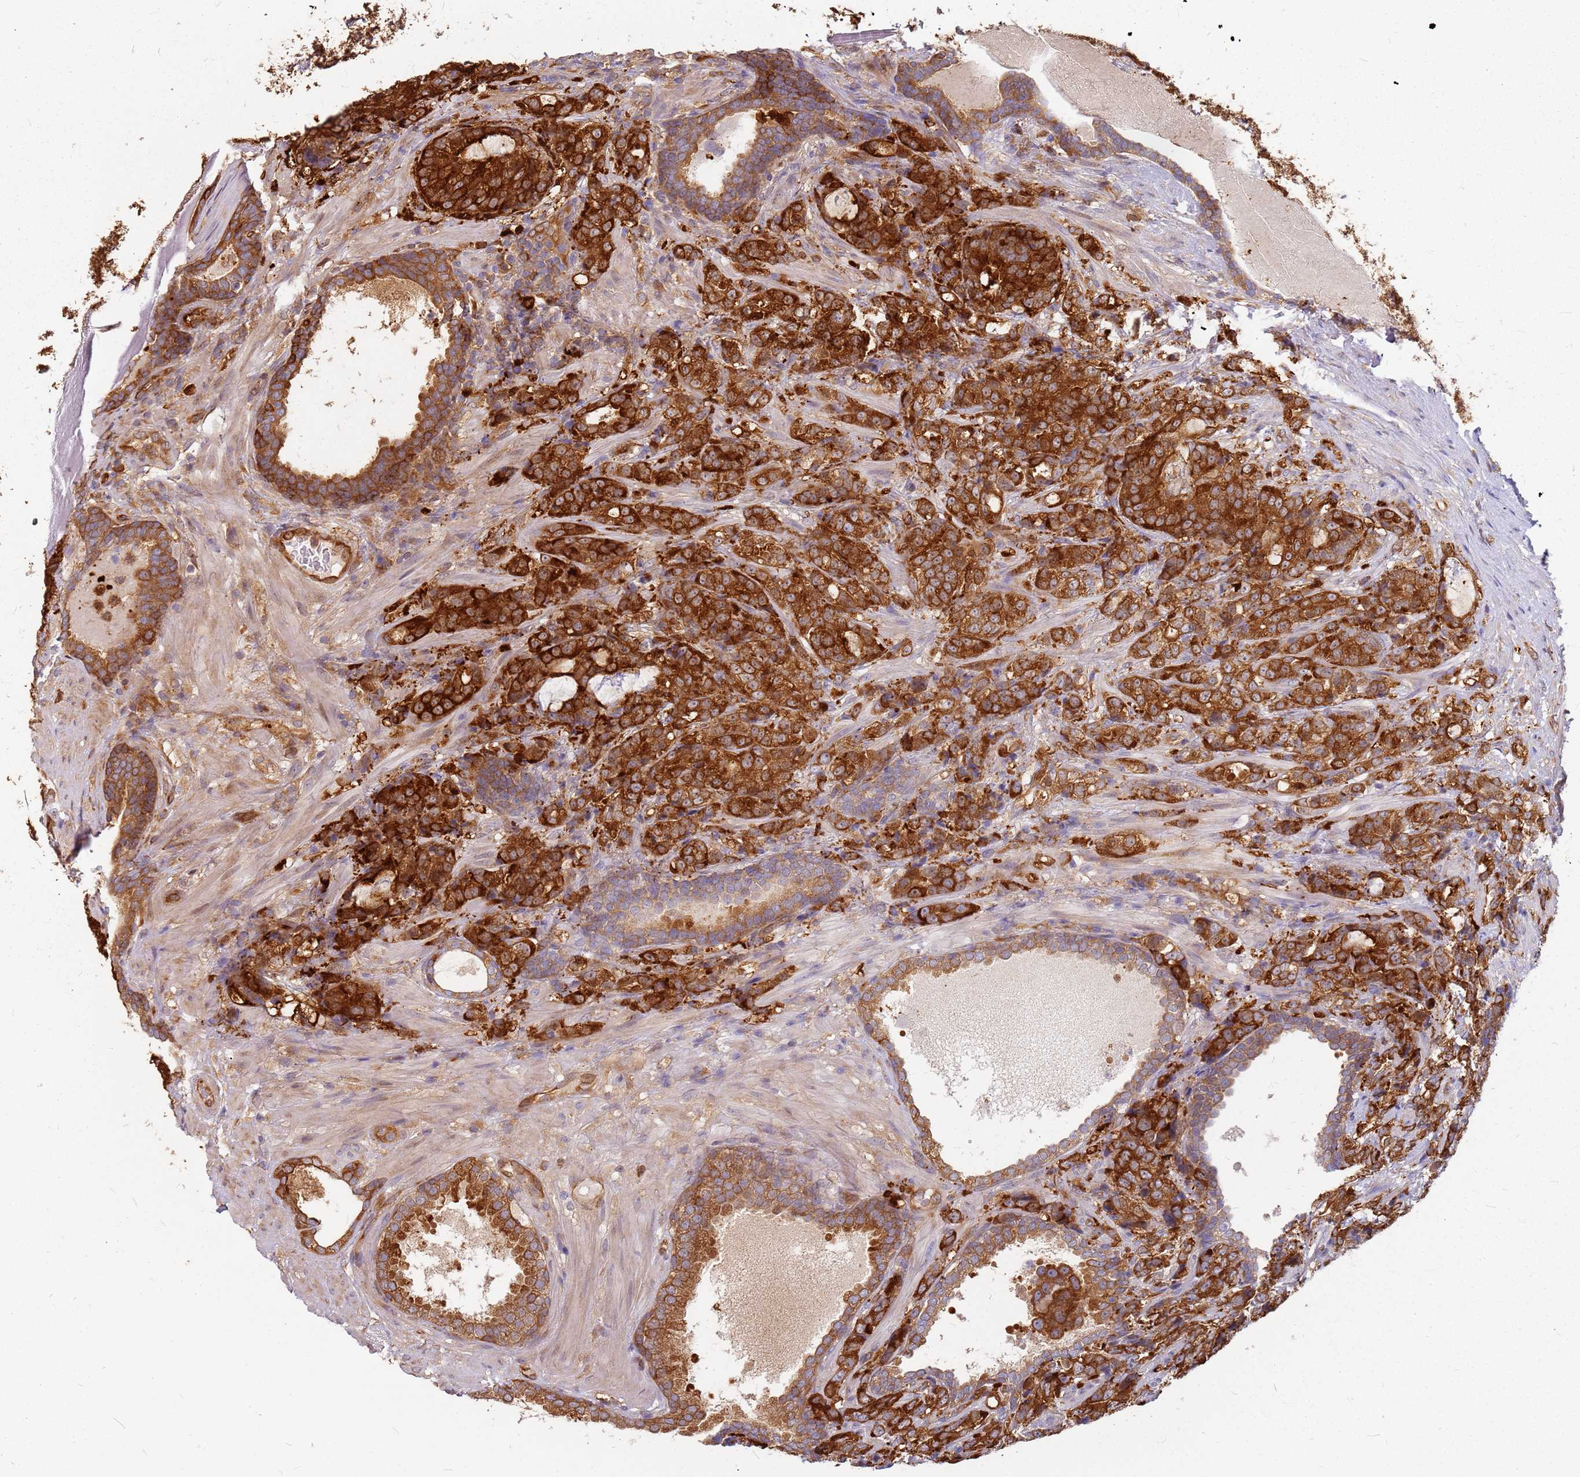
{"staining": {"intensity": "strong", "quantity": ">75%", "location": "cytoplasmic/membranous"}, "tissue": "prostate cancer", "cell_type": "Tumor cells", "image_type": "cancer", "snomed": [{"axis": "morphology", "description": "Adenocarcinoma, High grade"}, {"axis": "topography", "description": "Prostate"}], "caption": "Immunohistochemistry (IHC) image of adenocarcinoma (high-grade) (prostate) stained for a protein (brown), which reveals high levels of strong cytoplasmic/membranous positivity in about >75% of tumor cells.", "gene": "HDX", "patient": {"sex": "male", "age": 67}}